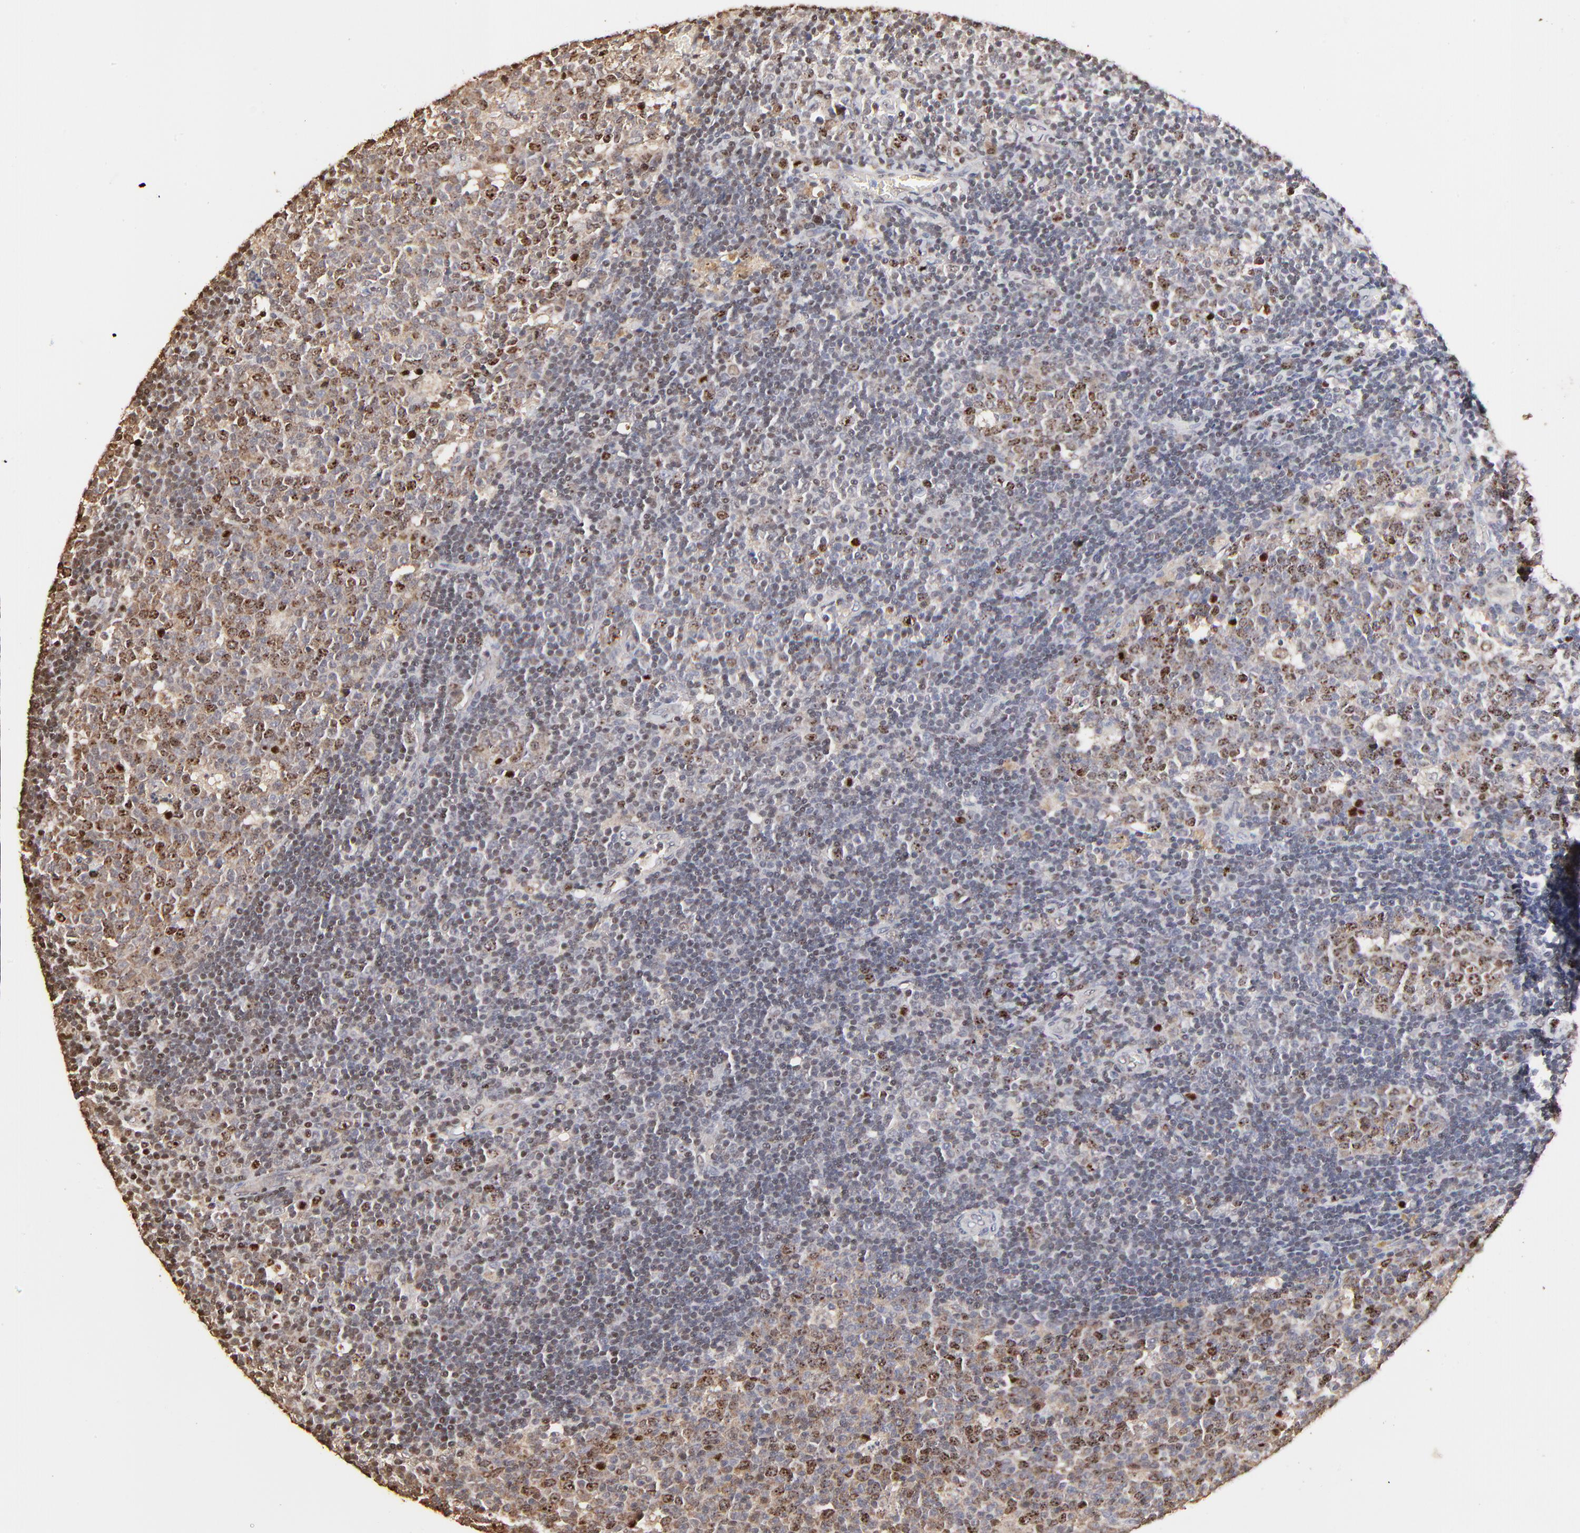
{"staining": {"intensity": "moderate", "quantity": "25%-75%", "location": "nuclear"}, "tissue": "lymph node", "cell_type": "Germinal center cells", "image_type": "normal", "snomed": [{"axis": "morphology", "description": "Normal tissue, NOS"}, {"axis": "topography", "description": "Lymph node"}, {"axis": "topography", "description": "Salivary gland"}], "caption": "An immunohistochemistry (IHC) photomicrograph of normal tissue is shown. Protein staining in brown shows moderate nuclear positivity in lymph node within germinal center cells.", "gene": "BIRC5", "patient": {"sex": "male", "age": 8}}